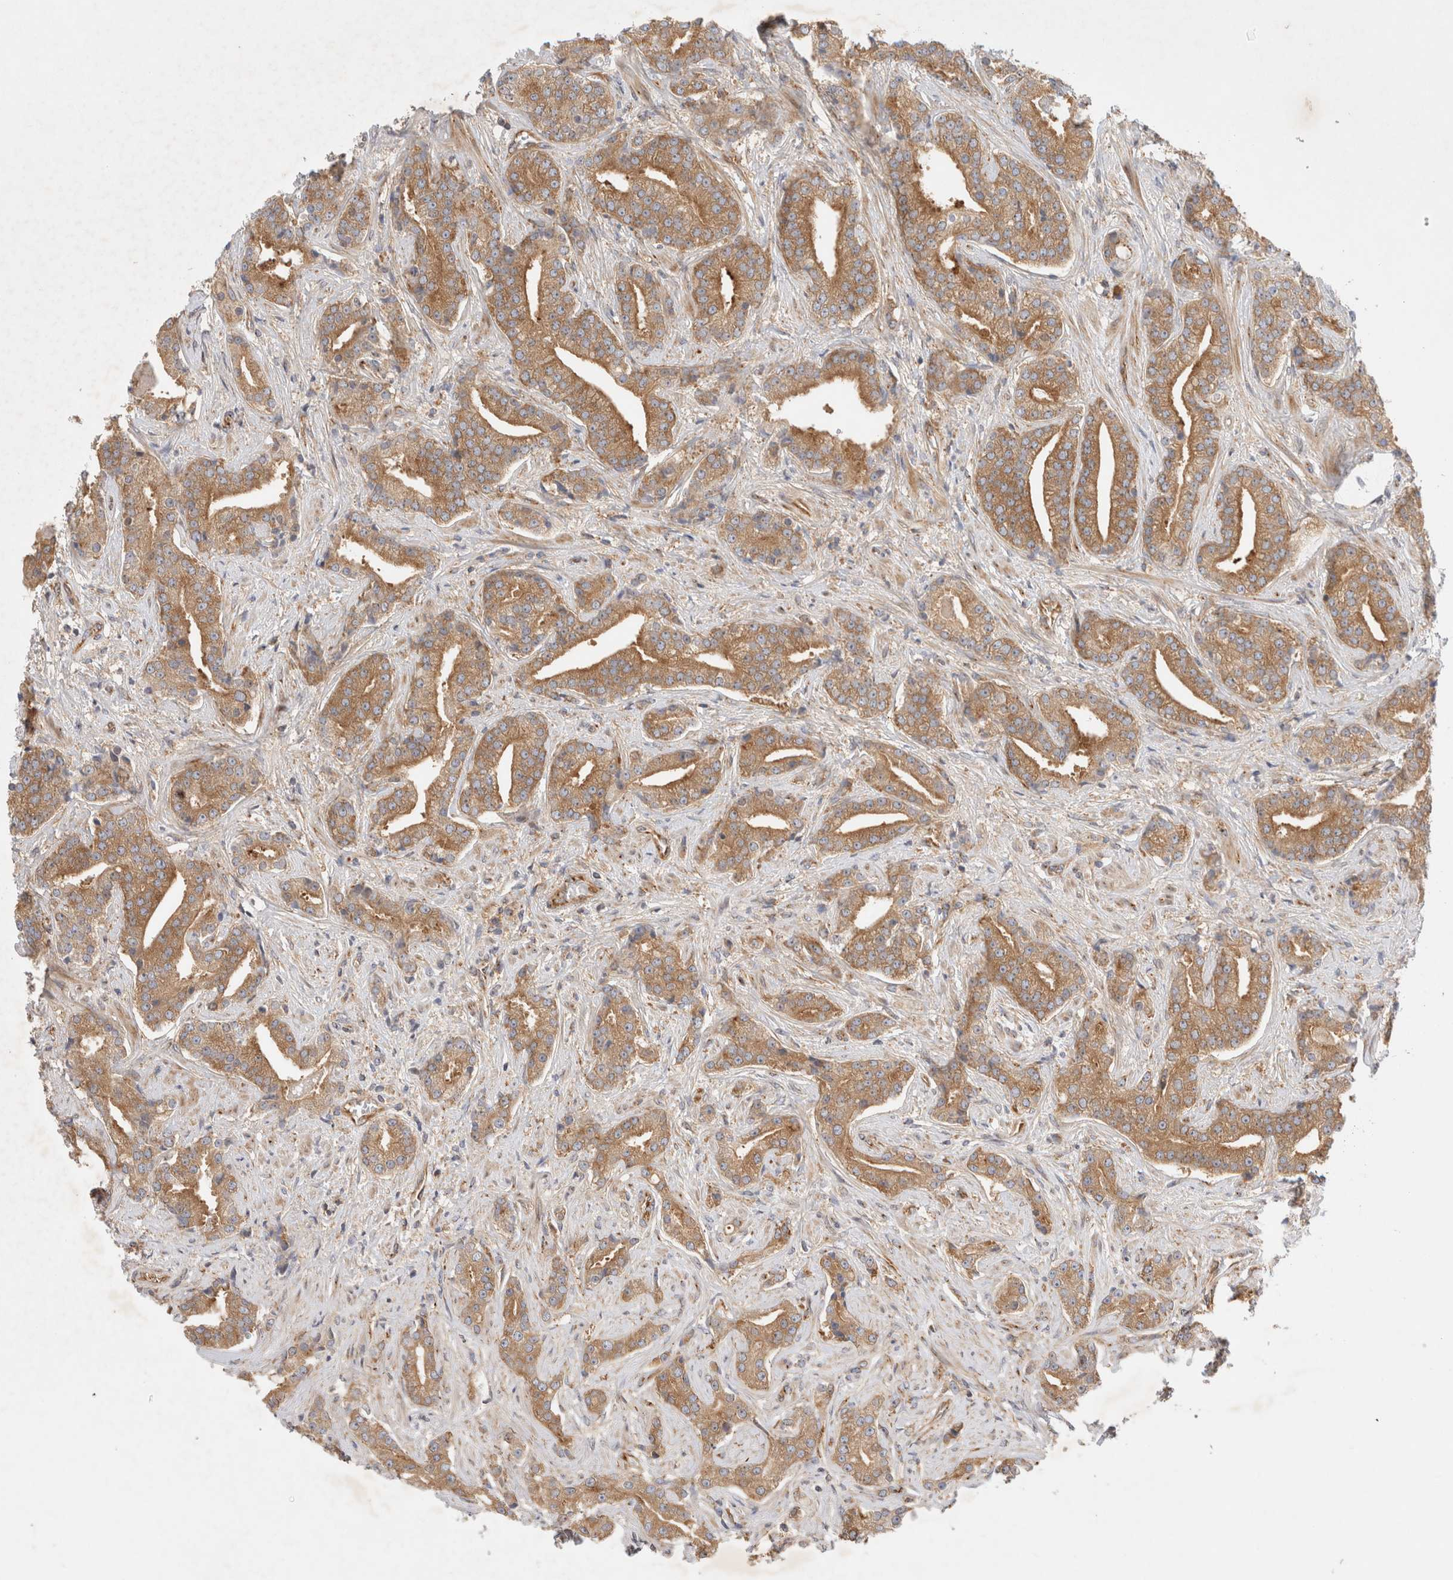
{"staining": {"intensity": "moderate", "quantity": ">75%", "location": "cytoplasmic/membranous"}, "tissue": "prostate cancer", "cell_type": "Tumor cells", "image_type": "cancer", "snomed": [{"axis": "morphology", "description": "Adenocarcinoma, Low grade"}, {"axis": "topography", "description": "Prostate"}], "caption": "Protein staining reveals moderate cytoplasmic/membranous positivity in approximately >75% of tumor cells in adenocarcinoma (low-grade) (prostate).", "gene": "GPR150", "patient": {"sex": "male", "age": 67}}